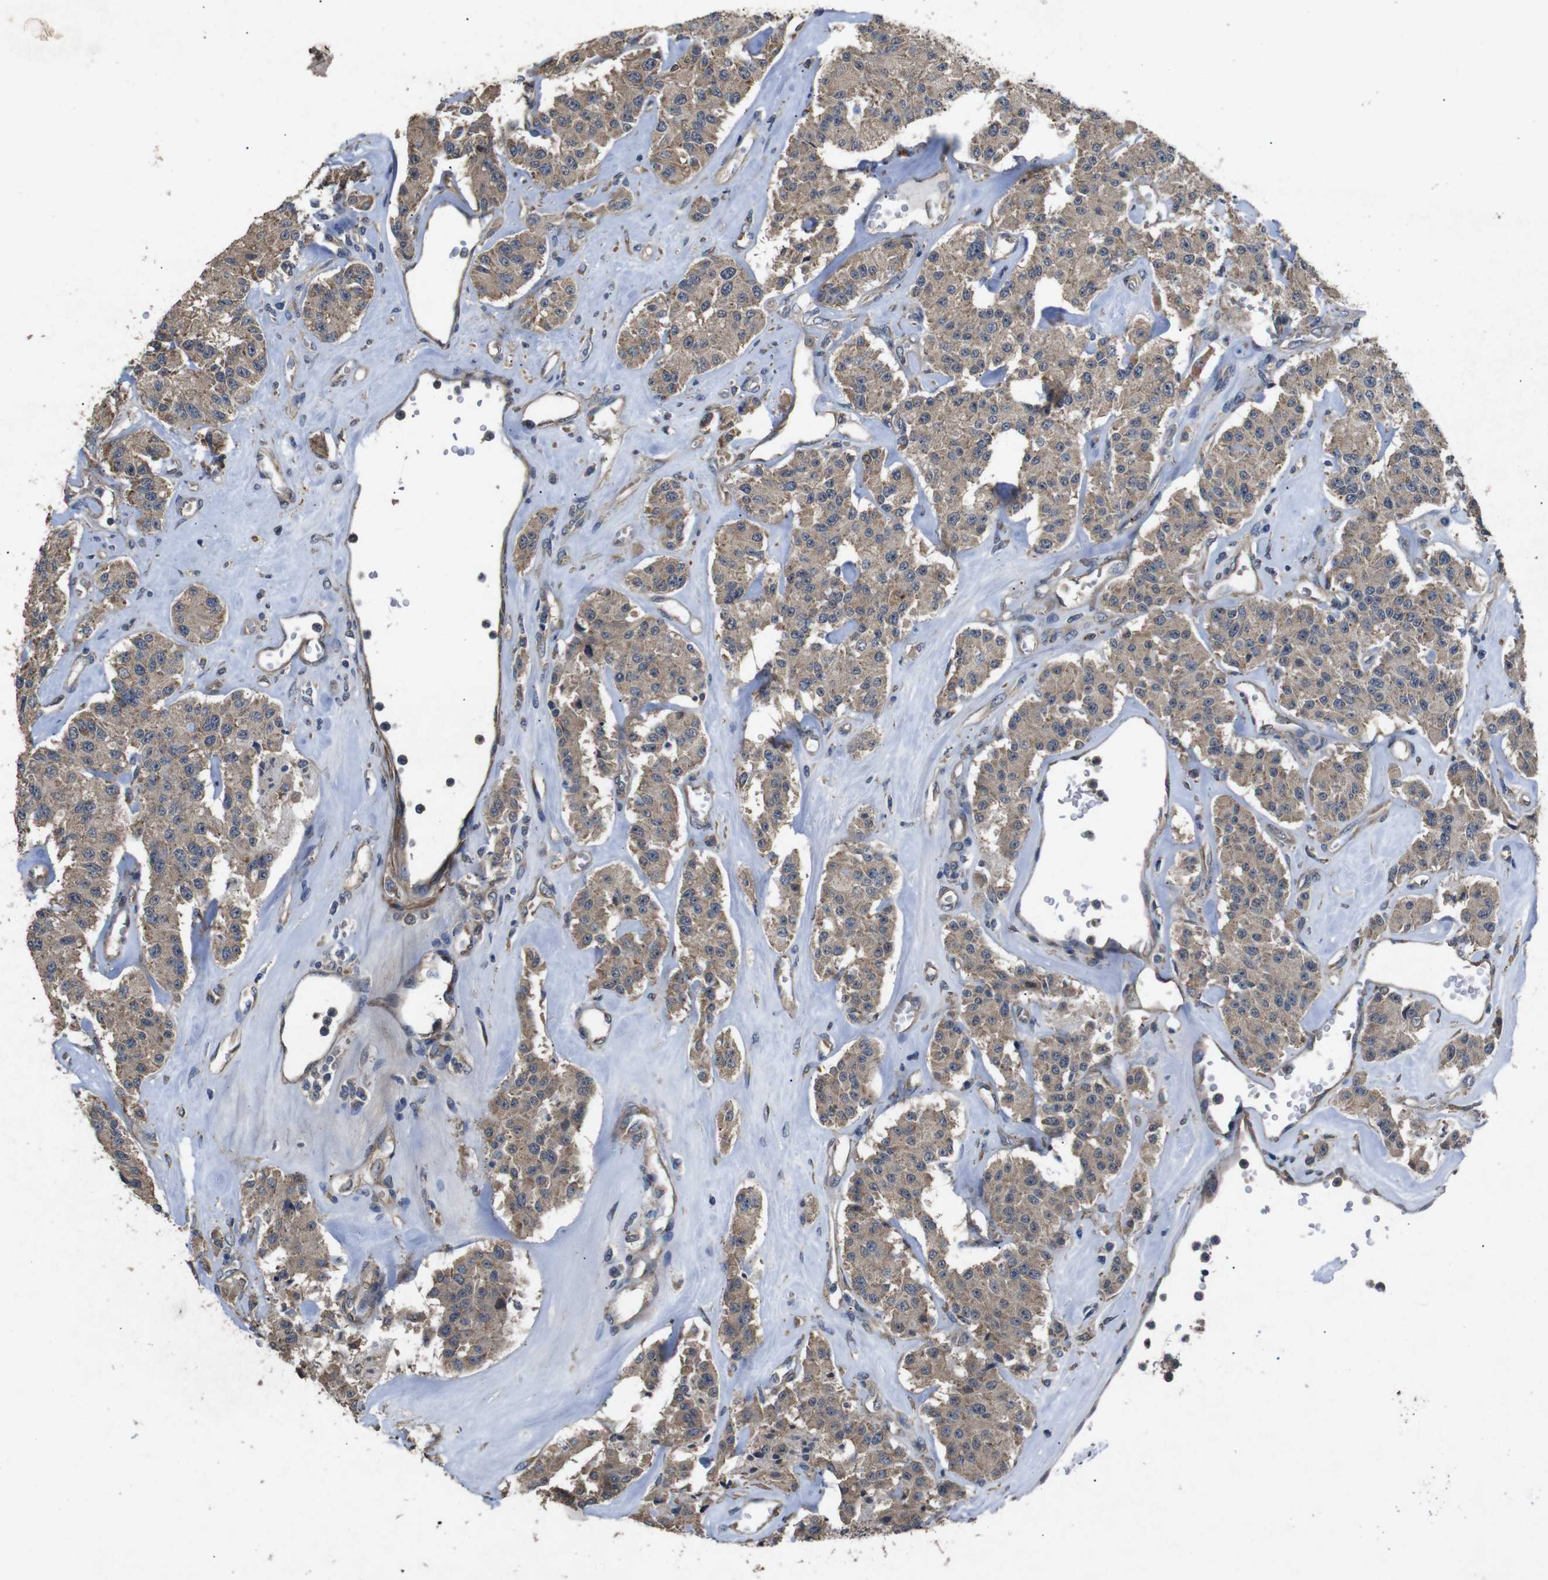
{"staining": {"intensity": "moderate", "quantity": ">75%", "location": "cytoplasmic/membranous"}, "tissue": "carcinoid", "cell_type": "Tumor cells", "image_type": "cancer", "snomed": [{"axis": "morphology", "description": "Carcinoid, malignant, NOS"}, {"axis": "topography", "description": "Pancreas"}], "caption": "High-power microscopy captured an IHC photomicrograph of carcinoid, revealing moderate cytoplasmic/membranous positivity in approximately >75% of tumor cells. (Brightfield microscopy of DAB IHC at high magnification).", "gene": "BNIP3", "patient": {"sex": "male", "age": 41}}